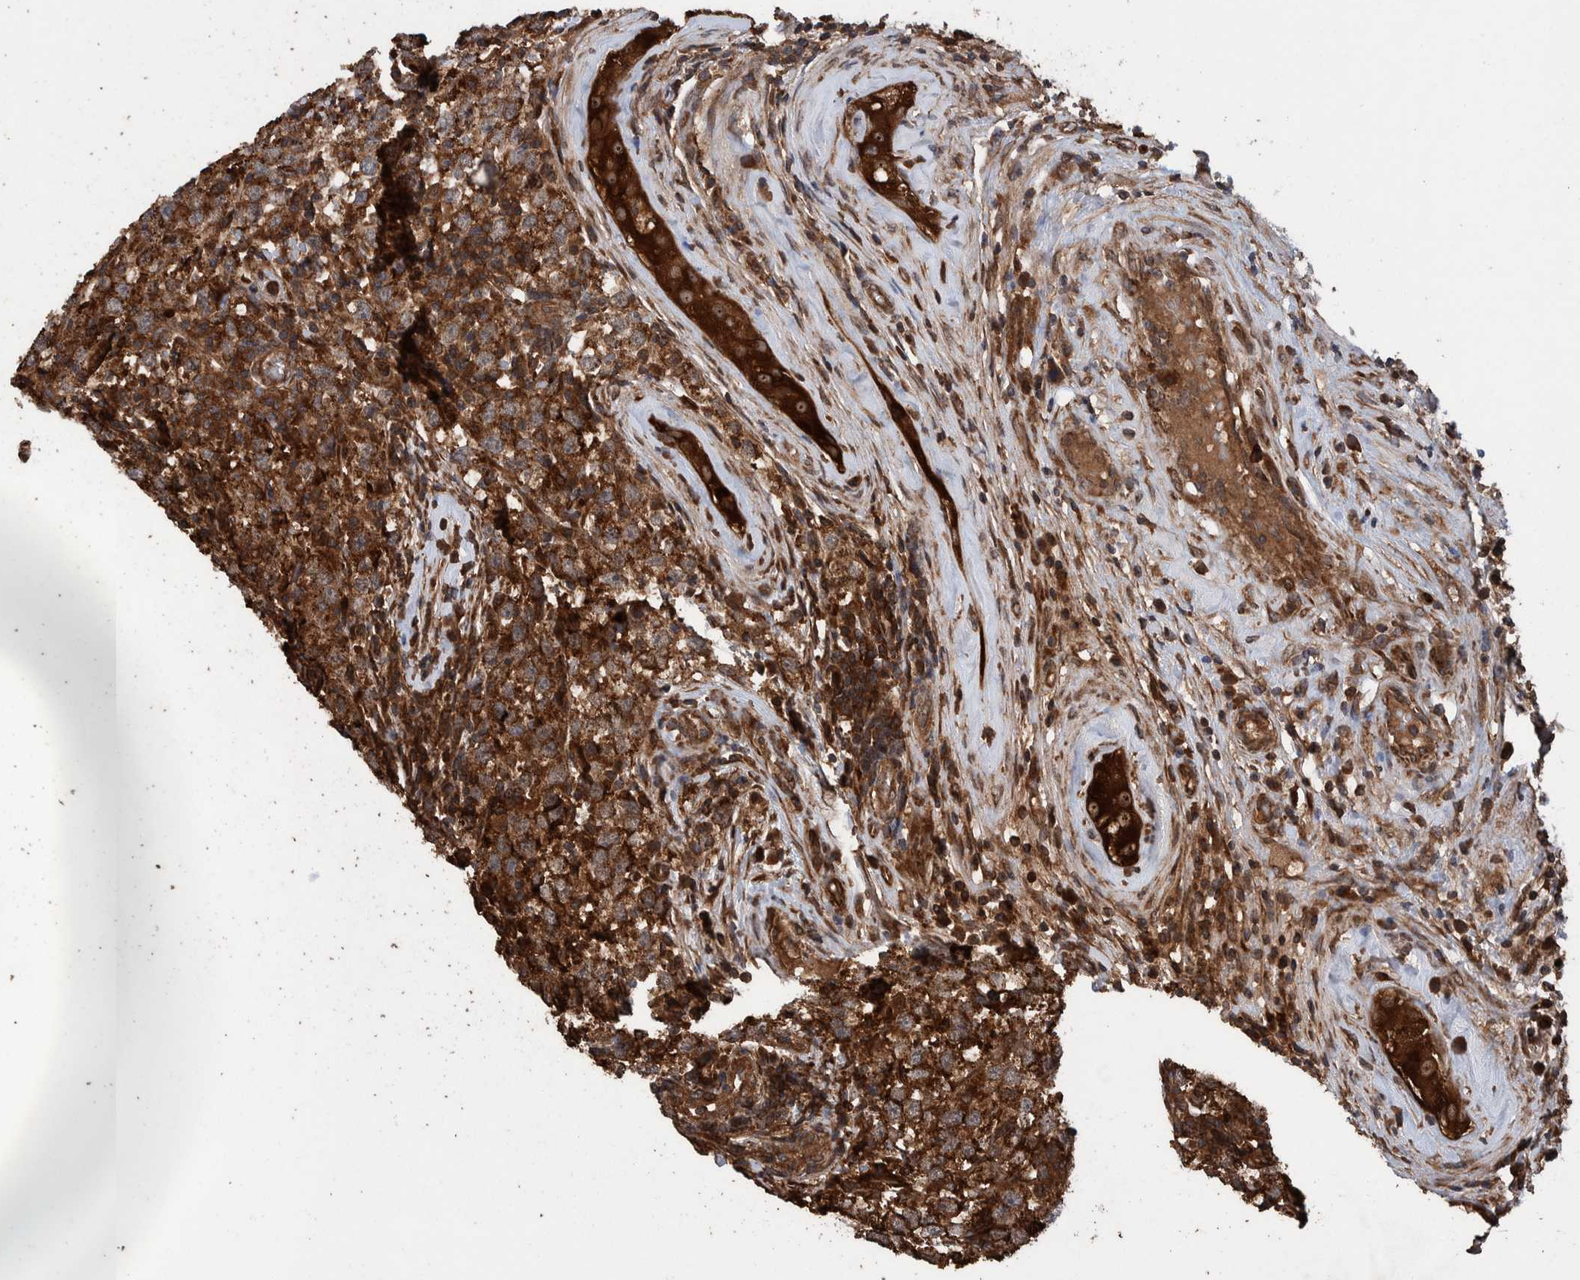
{"staining": {"intensity": "strong", "quantity": ">75%", "location": "cytoplasmic/membranous"}, "tissue": "testis cancer", "cell_type": "Tumor cells", "image_type": "cancer", "snomed": [{"axis": "morphology", "description": "Seminoma, NOS"}, {"axis": "morphology", "description": "Carcinoma, Embryonal, NOS"}, {"axis": "topography", "description": "Testis"}], "caption": "Tumor cells demonstrate high levels of strong cytoplasmic/membranous staining in about >75% of cells in testis embryonal carcinoma. (Stains: DAB (3,3'-diaminobenzidine) in brown, nuclei in blue, Microscopy: brightfield microscopy at high magnification).", "gene": "TRIM16", "patient": {"sex": "male", "age": 28}}